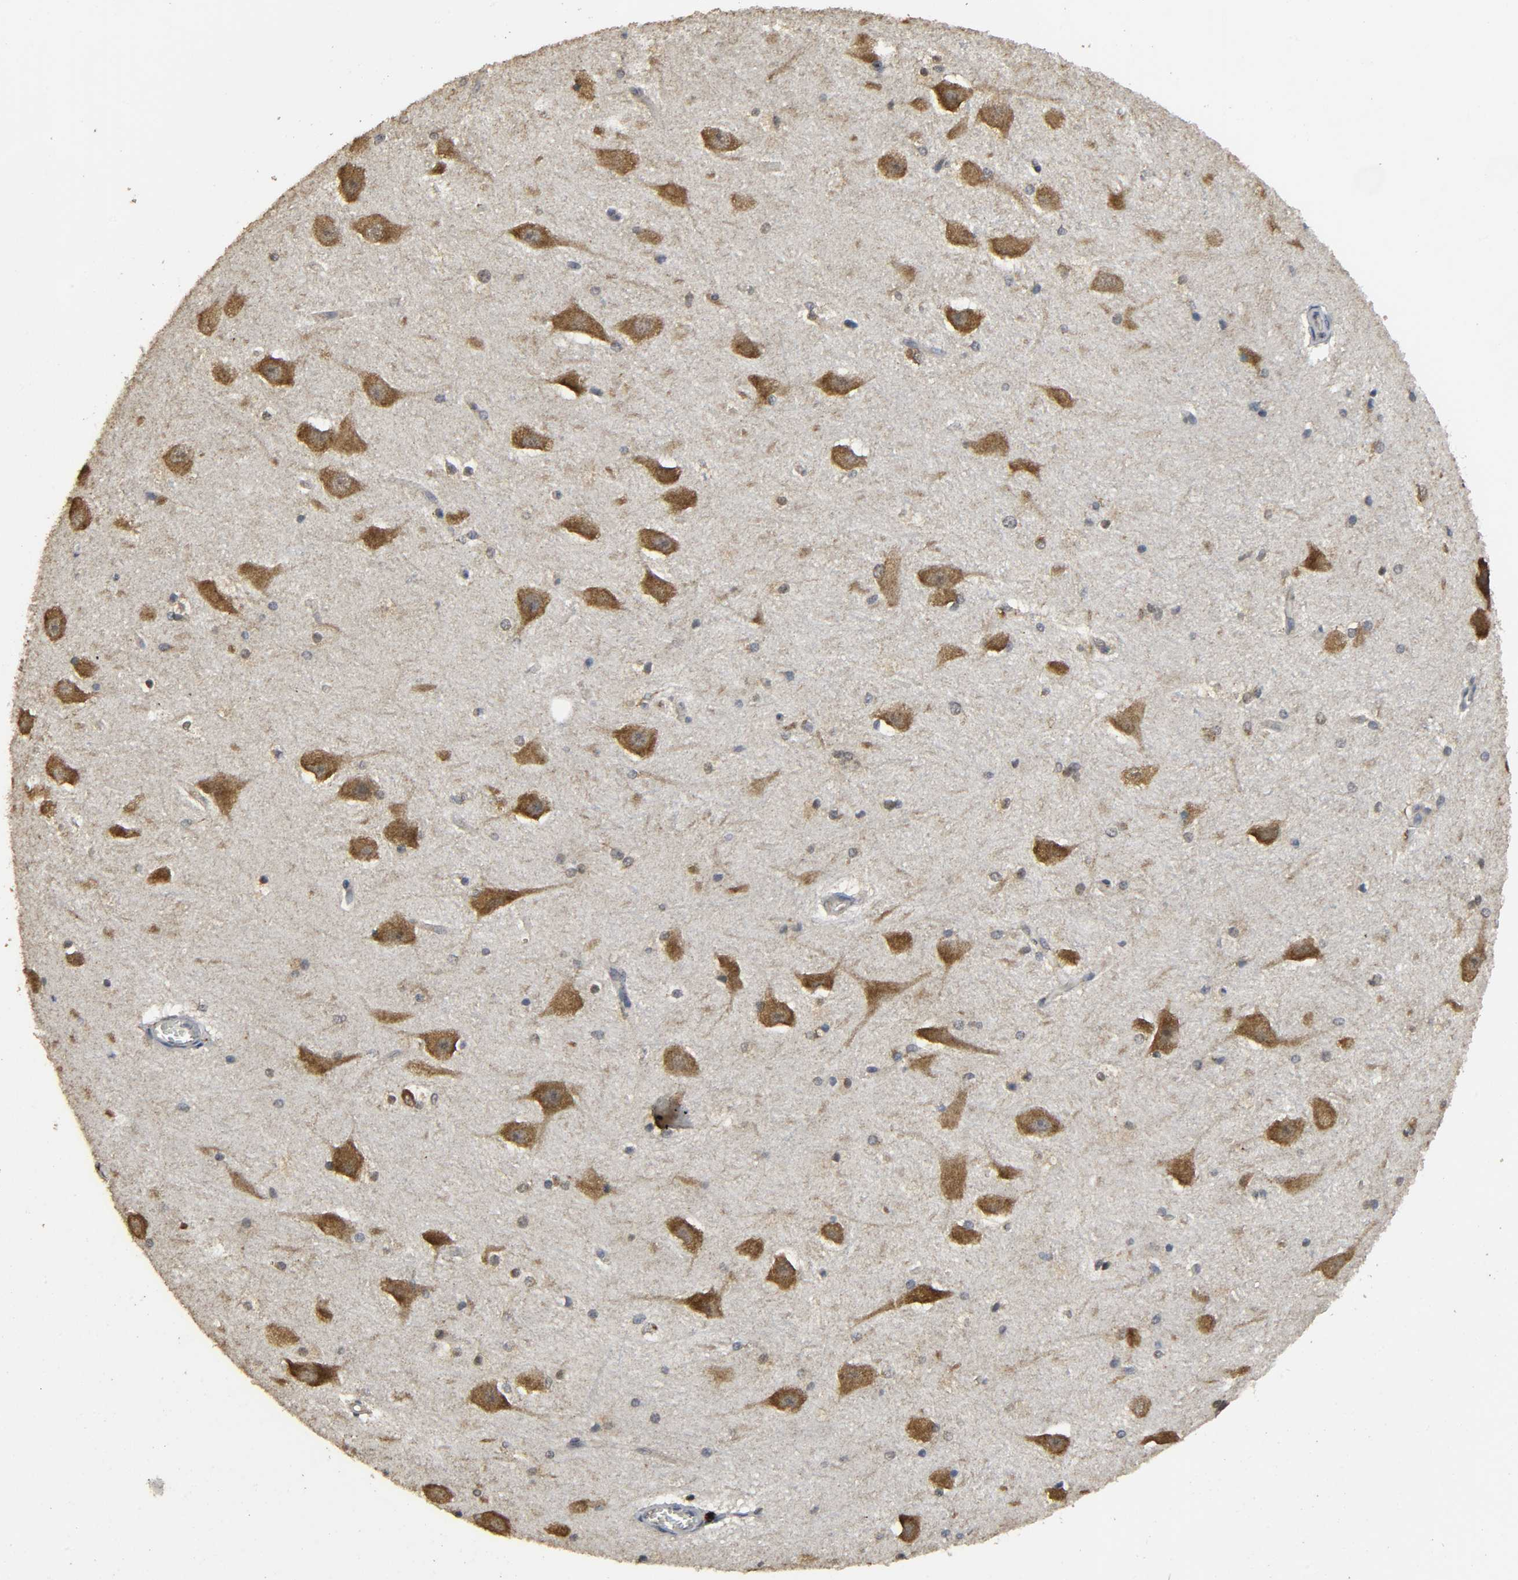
{"staining": {"intensity": "moderate", "quantity": "25%-75%", "location": "cytoplasmic/membranous"}, "tissue": "hippocampus", "cell_type": "Glial cells", "image_type": "normal", "snomed": [{"axis": "morphology", "description": "Normal tissue, NOS"}, {"axis": "topography", "description": "Hippocampus"}], "caption": "IHC (DAB) staining of unremarkable hippocampus shows moderate cytoplasmic/membranous protein expression in about 25%-75% of glial cells. (Stains: DAB in brown, nuclei in blue, Microscopy: brightfield microscopy at high magnification).", "gene": "DDX6", "patient": {"sex": "female", "age": 19}}